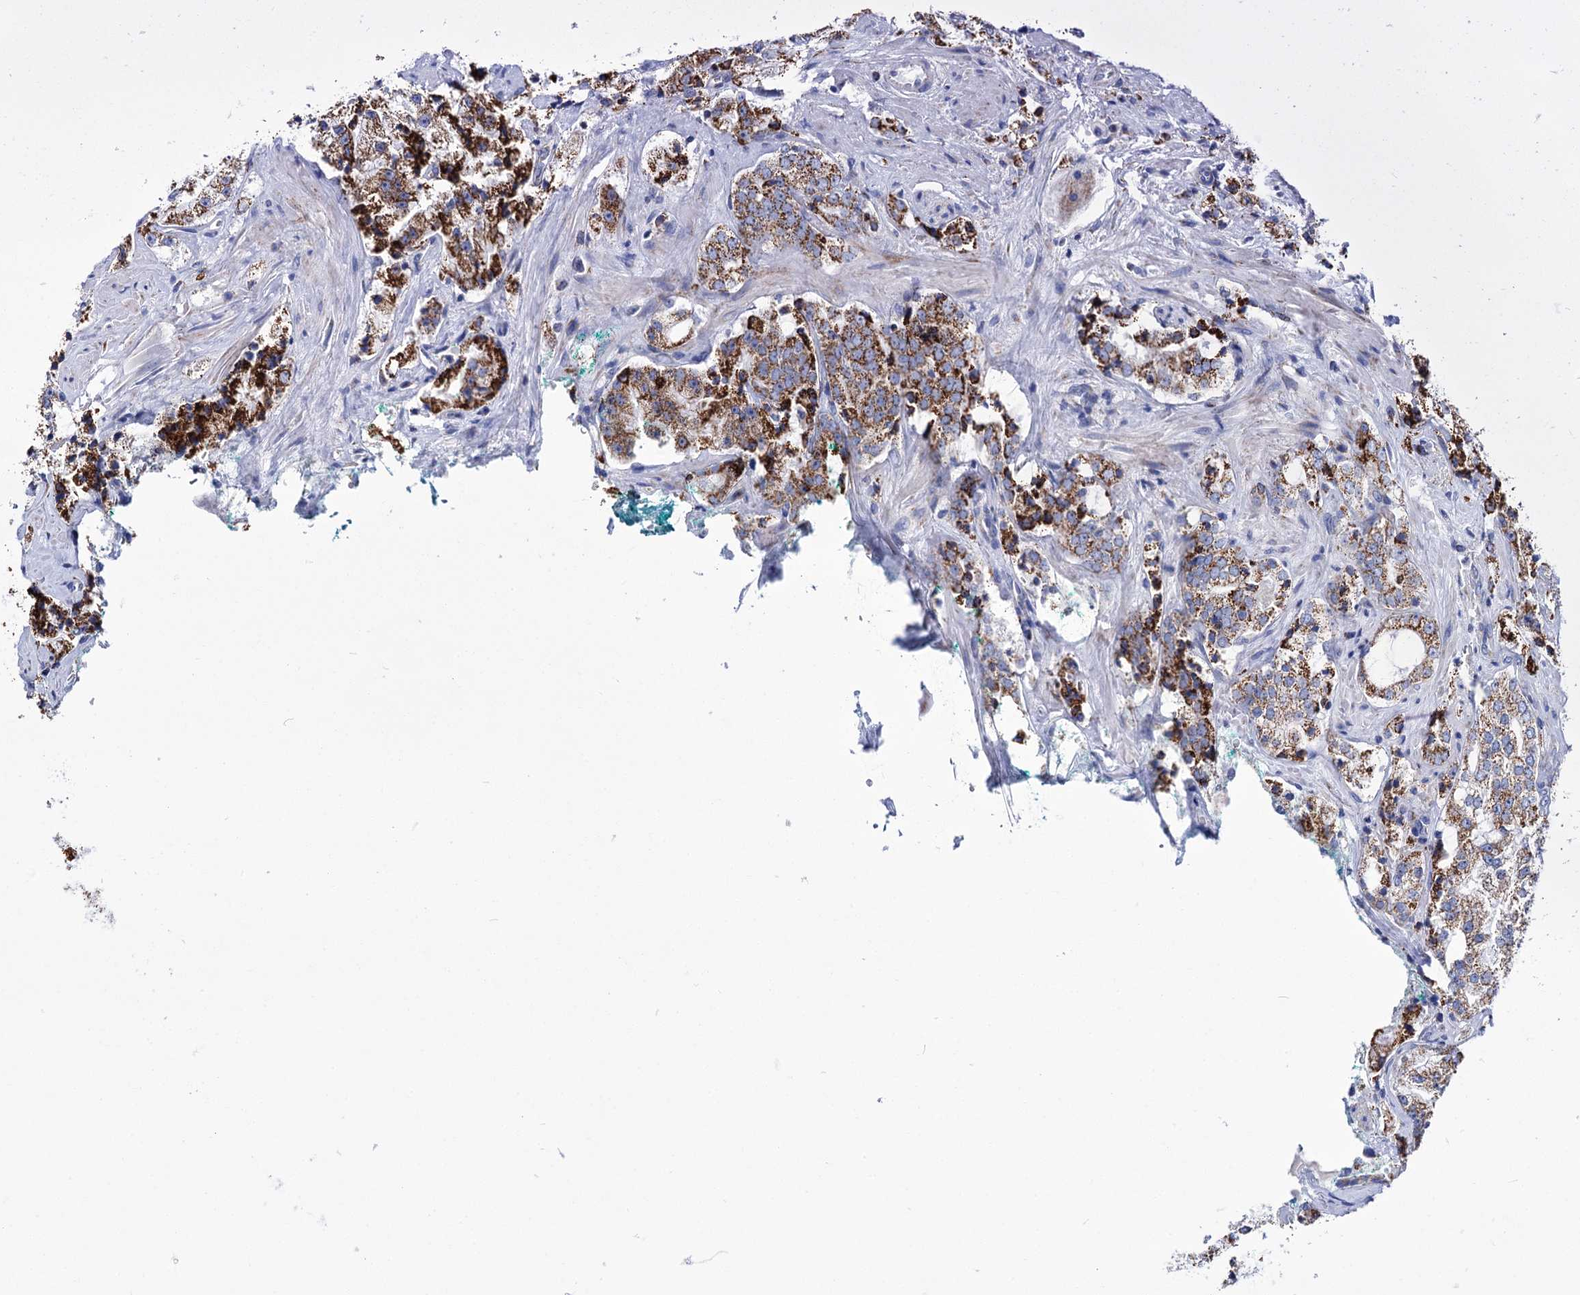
{"staining": {"intensity": "strong", "quantity": ">75%", "location": "cytoplasmic/membranous"}, "tissue": "prostate cancer", "cell_type": "Tumor cells", "image_type": "cancer", "snomed": [{"axis": "morphology", "description": "Adenocarcinoma, High grade"}, {"axis": "topography", "description": "Prostate"}], "caption": "Immunohistochemistry (IHC) micrograph of prostate adenocarcinoma (high-grade) stained for a protein (brown), which exhibits high levels of strong cytoplasmic/membranous expression in approximately >75% of tumor cells.", "gene": "UBASH3B", "patient": {"sex": "male", "age": 64}}